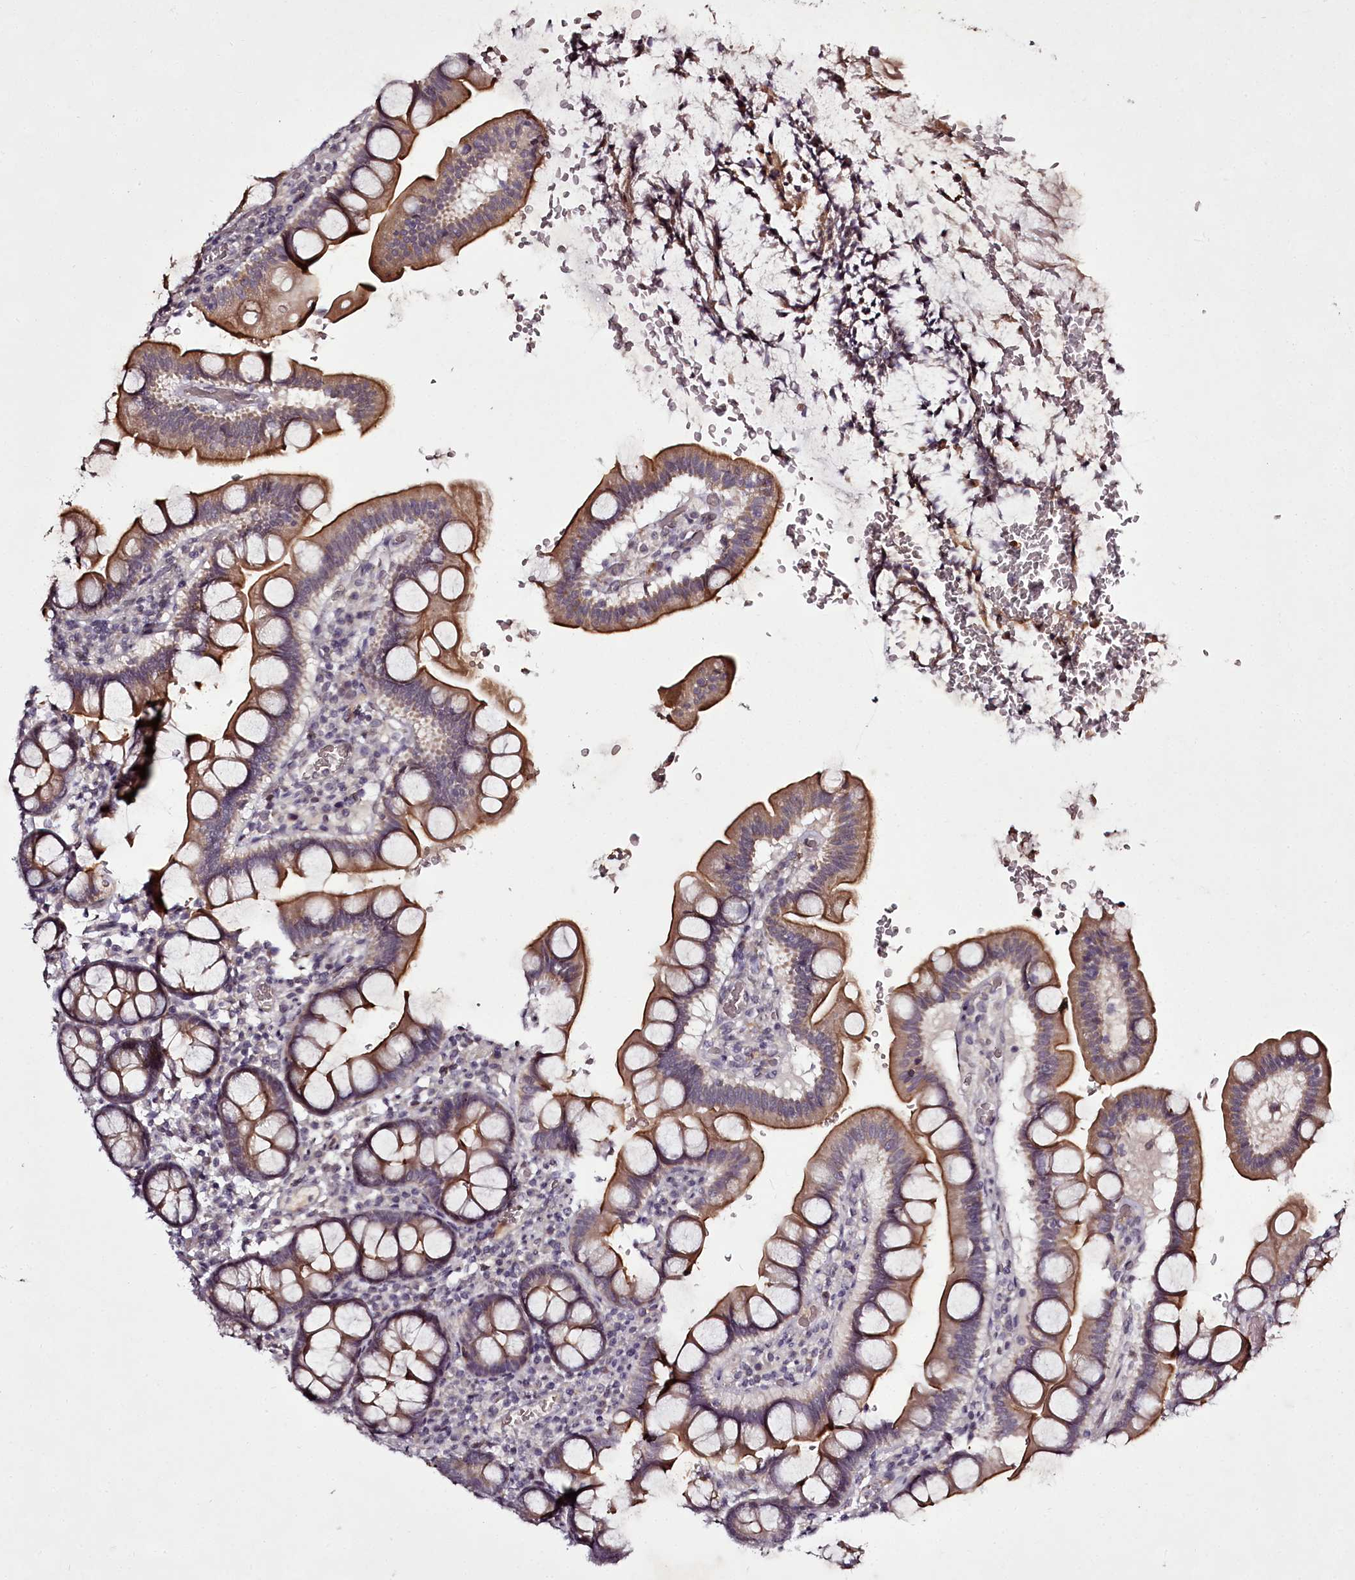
{"staining": {"intensity": "strong", "quantity": "25%-75%", "location": "cytoplasmic/membranous"}, "tissue": "small intestine", "cell_type": "Glandular cells", "image_type": "normal", "snomed": [{"axis": "morphology", "description": "Normal tissue, NOS"}, {"axis": "topography", "description": "Stomach, upper"}, {"axis": "topography", "description": "Stomach, lower"}, {"axis": "topography", "description": "Small intestine"}], "caption": "A brown stain labels strong cytoplasmic/membranous positivity of a protein in glandular cells of normal human small intestine. (DAB = brown stain, brightfield microscopy at high magnification).", "gene": "RBMXL2", "patient": {"sex": "male", "age": 68}}